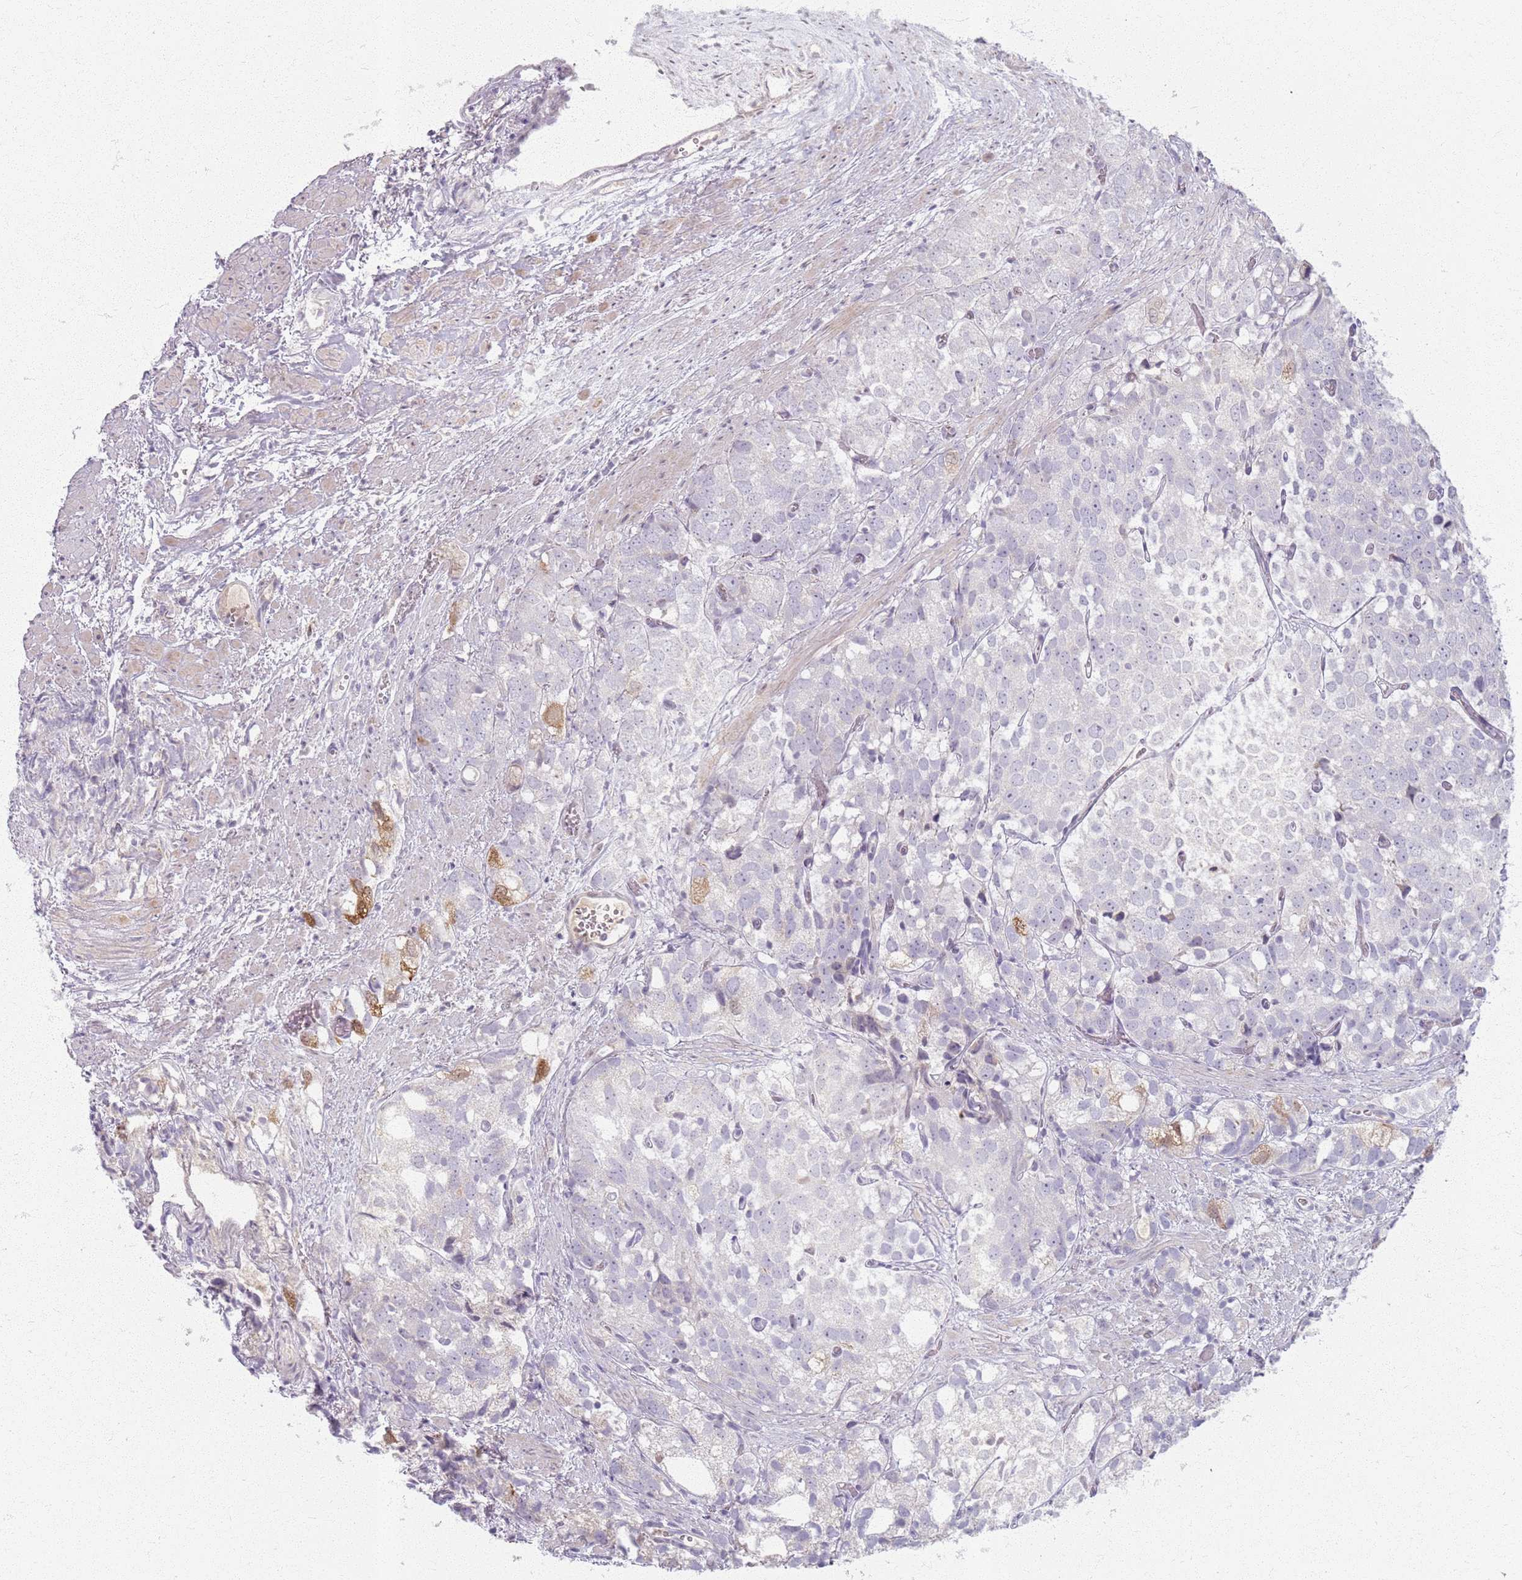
{"staining": {"intensity": "negative", "quantity": "none", "location": "none"}, "tissue": "prostate cancer", "cell_type": "Tumor cells", "image_type": "cancer", "snomed": [{"axis": "morphology", "description": "Adenocarcinoma, High grade"}, {"axis": "topography", "description": "Prostate"}], "caption": "Photomicrograph shows no significant protein positivity in tumor cells of prostate cancer (adenocarcinoma (high-grade)).", "gene": "CRIPT", "patient": {"sex": "male", "age": 82}}